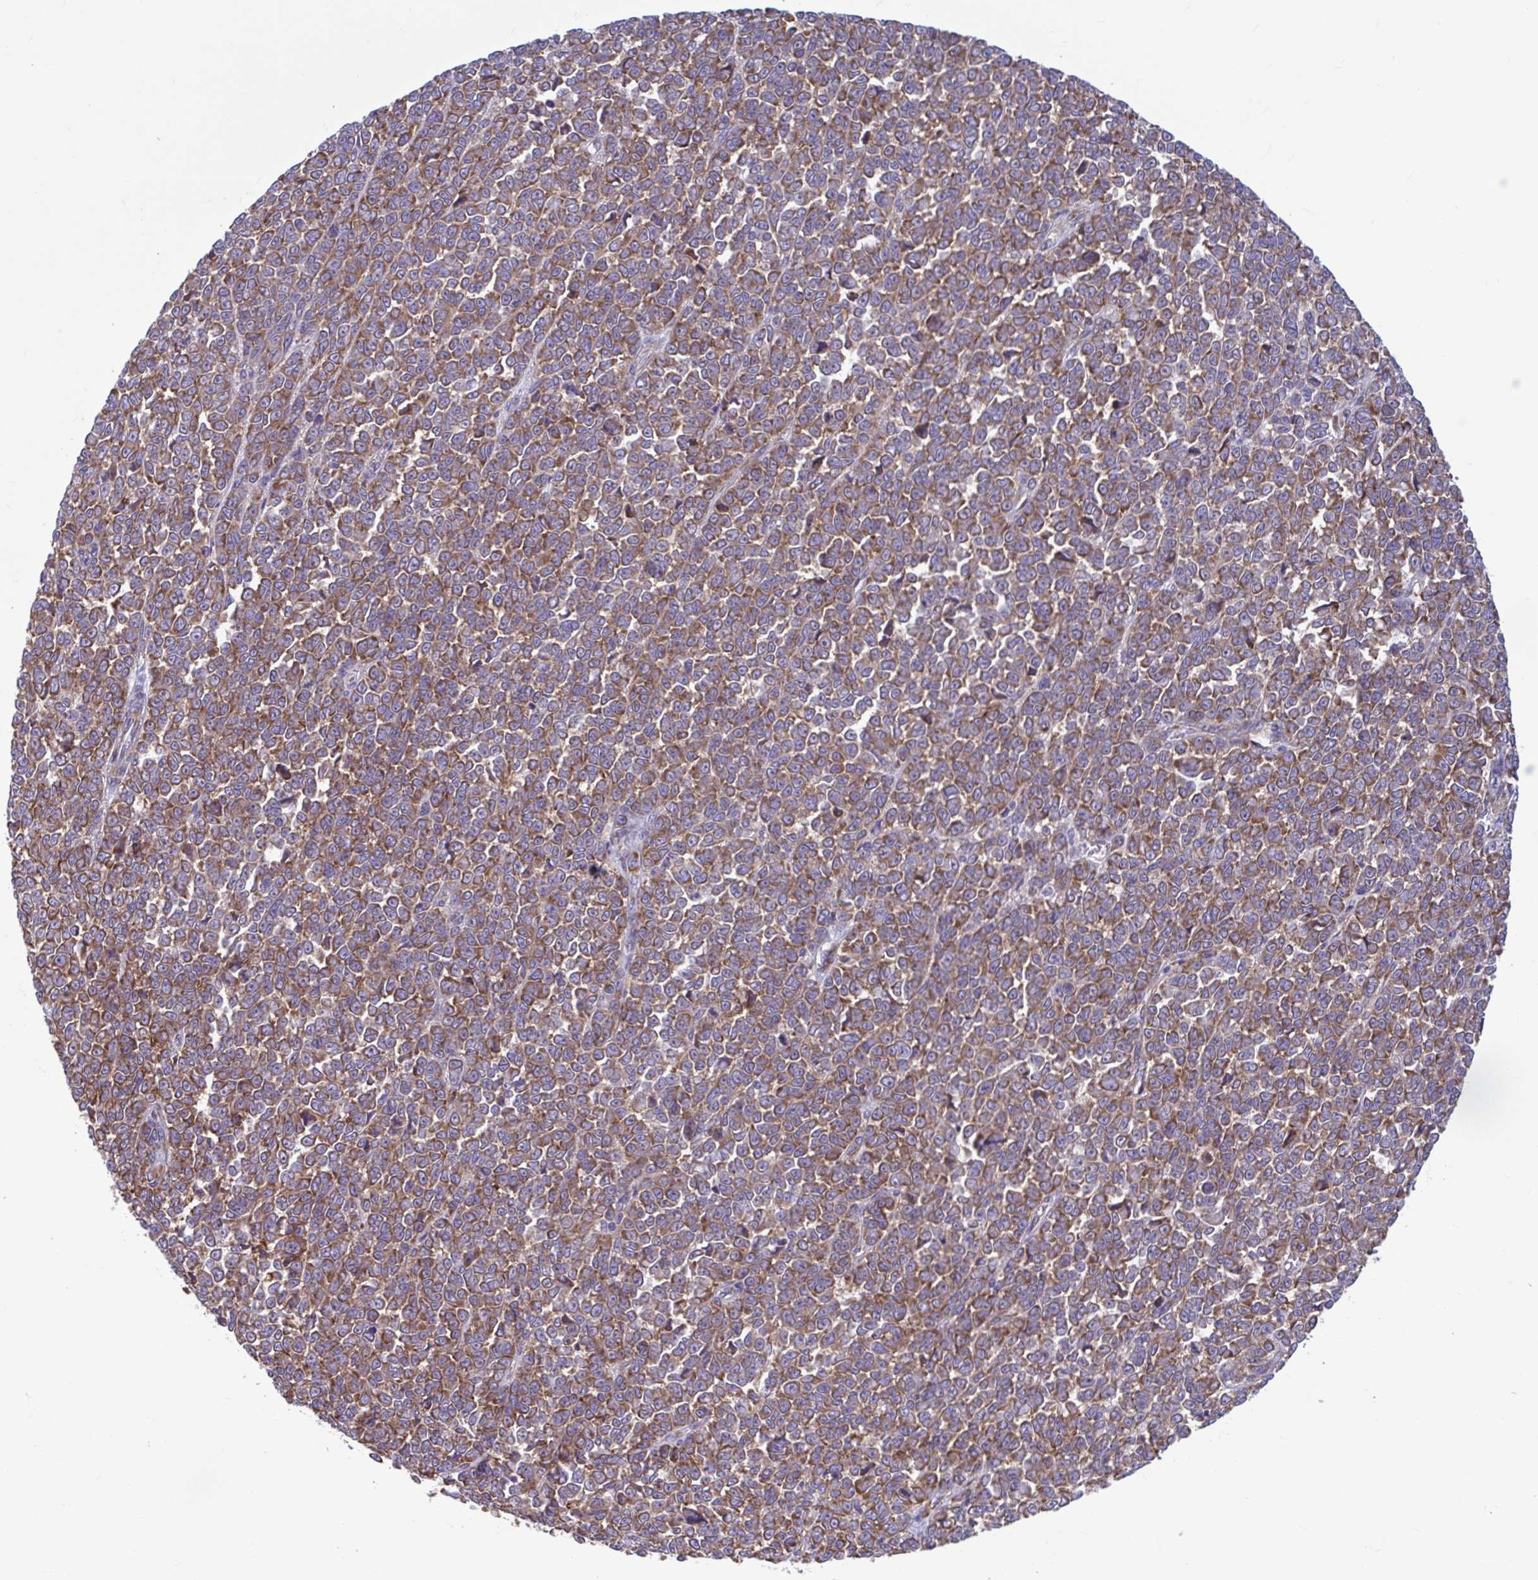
{"staining": {"intensity": "moderate", "quantity": ">75%", "location": "cytoplasmic/membranous"}, "tissue": "melanoma", "cell_type": "Tumor cells", "image_type": "cancer", "snomed": [{"axis": "morphology", "description": "Malignant melanoma, NOS"}, {"axis": "topography", "description": "Skin"}], "caption": "Moderate cytoplasmic/membranous protein expression is identified in about >75% of tumor cells in malignant melanoma.", "gene": "RPS16", "patient": {"sex": "female", "age": 95}}